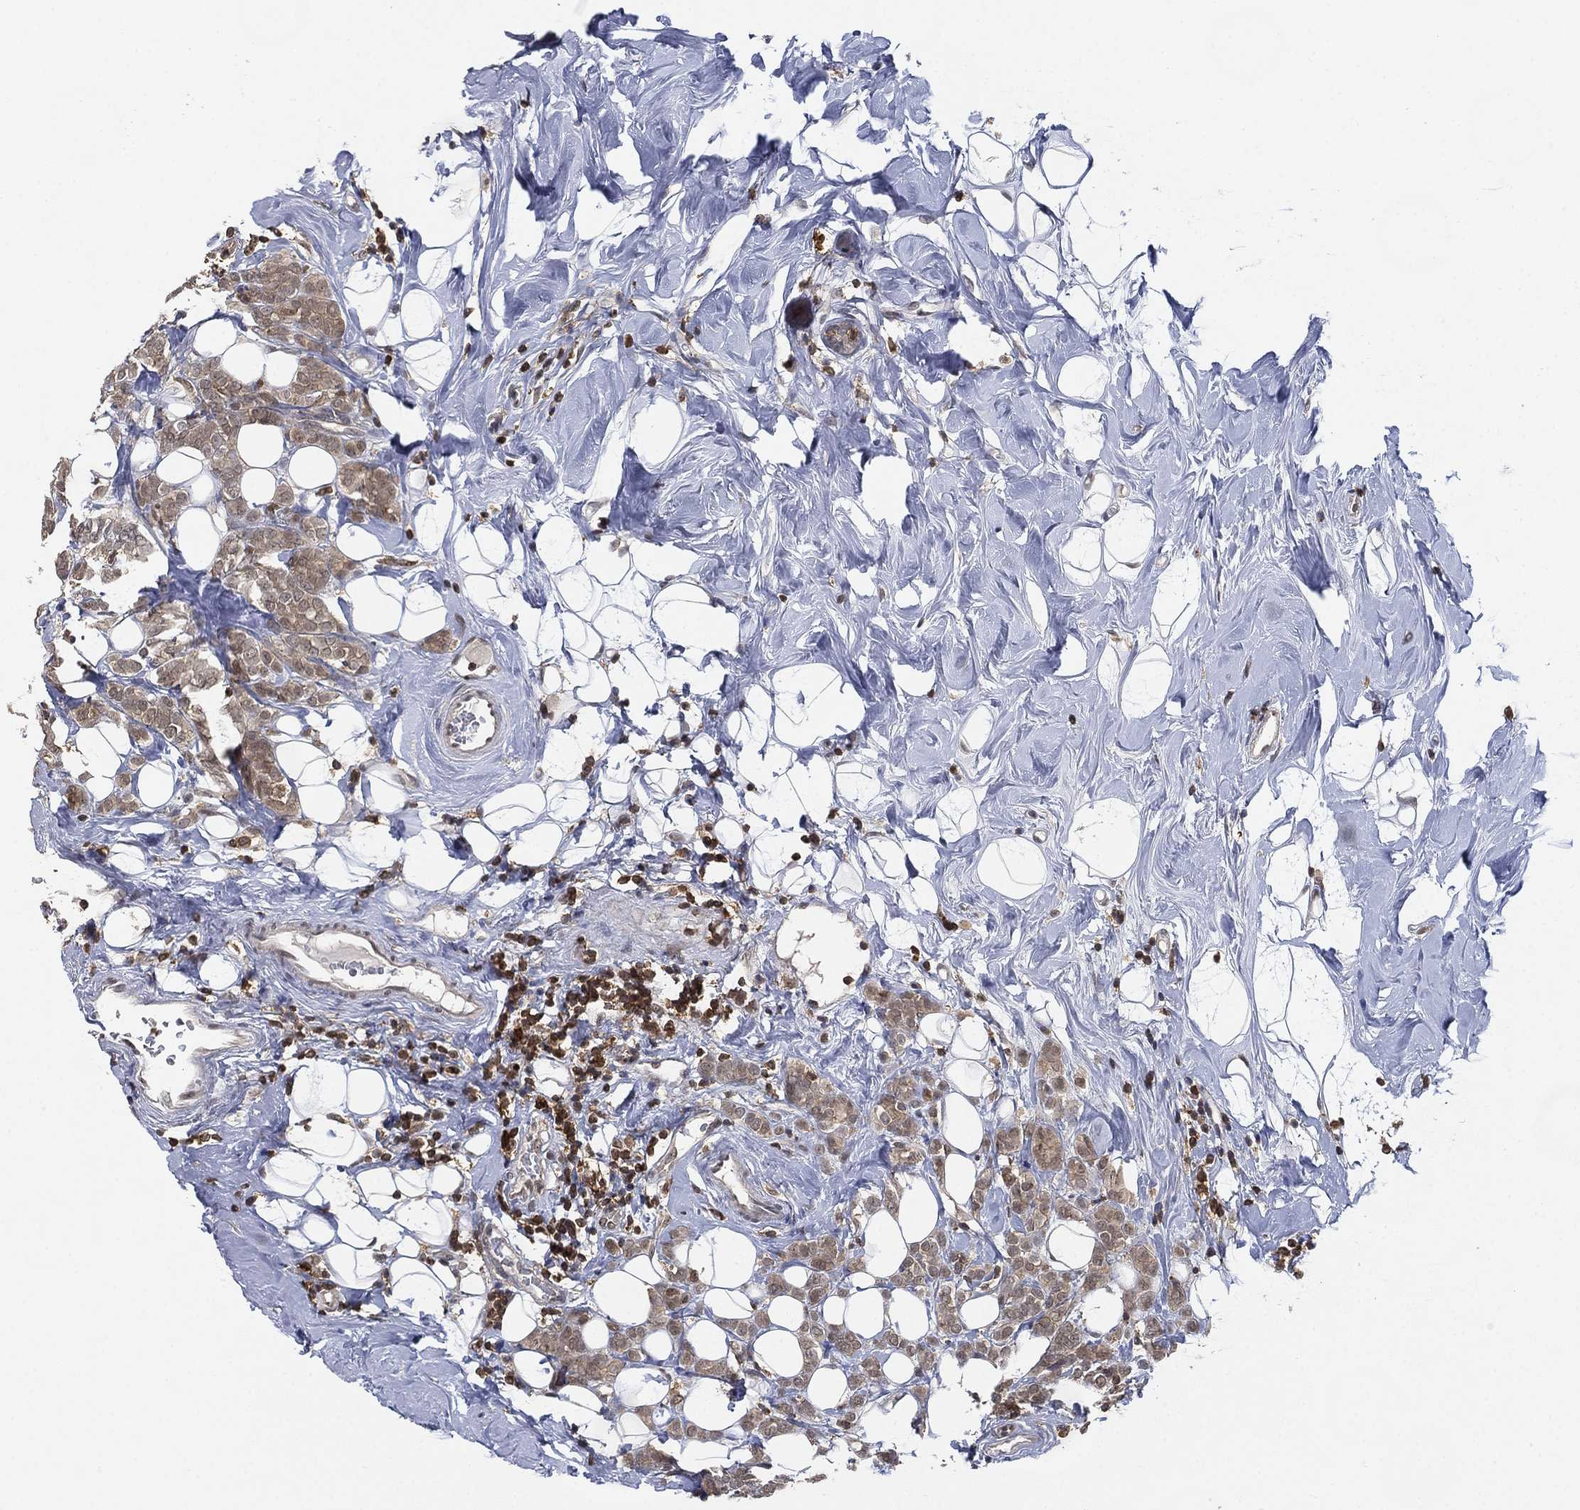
{"staining": {"intensity": "negative", "quantity": "none", "location": "none"}, "tissue": "breast cancer", "cell_type": "Tumor cells", "image_type": "cancer", "snomed": [{"axis": "morphology", "description": "Lobular carcinoma"}, {"axis": "topography", "description": "Breast"}], "caption": "High magnification brightfield microscopy of breast cancer stained with DAB (brown) and counterstained with hematoxylin (blue): tumor cells show no significant expression.", "gene": "WDR26", "patient": {"sex": "female", "age": 49}}